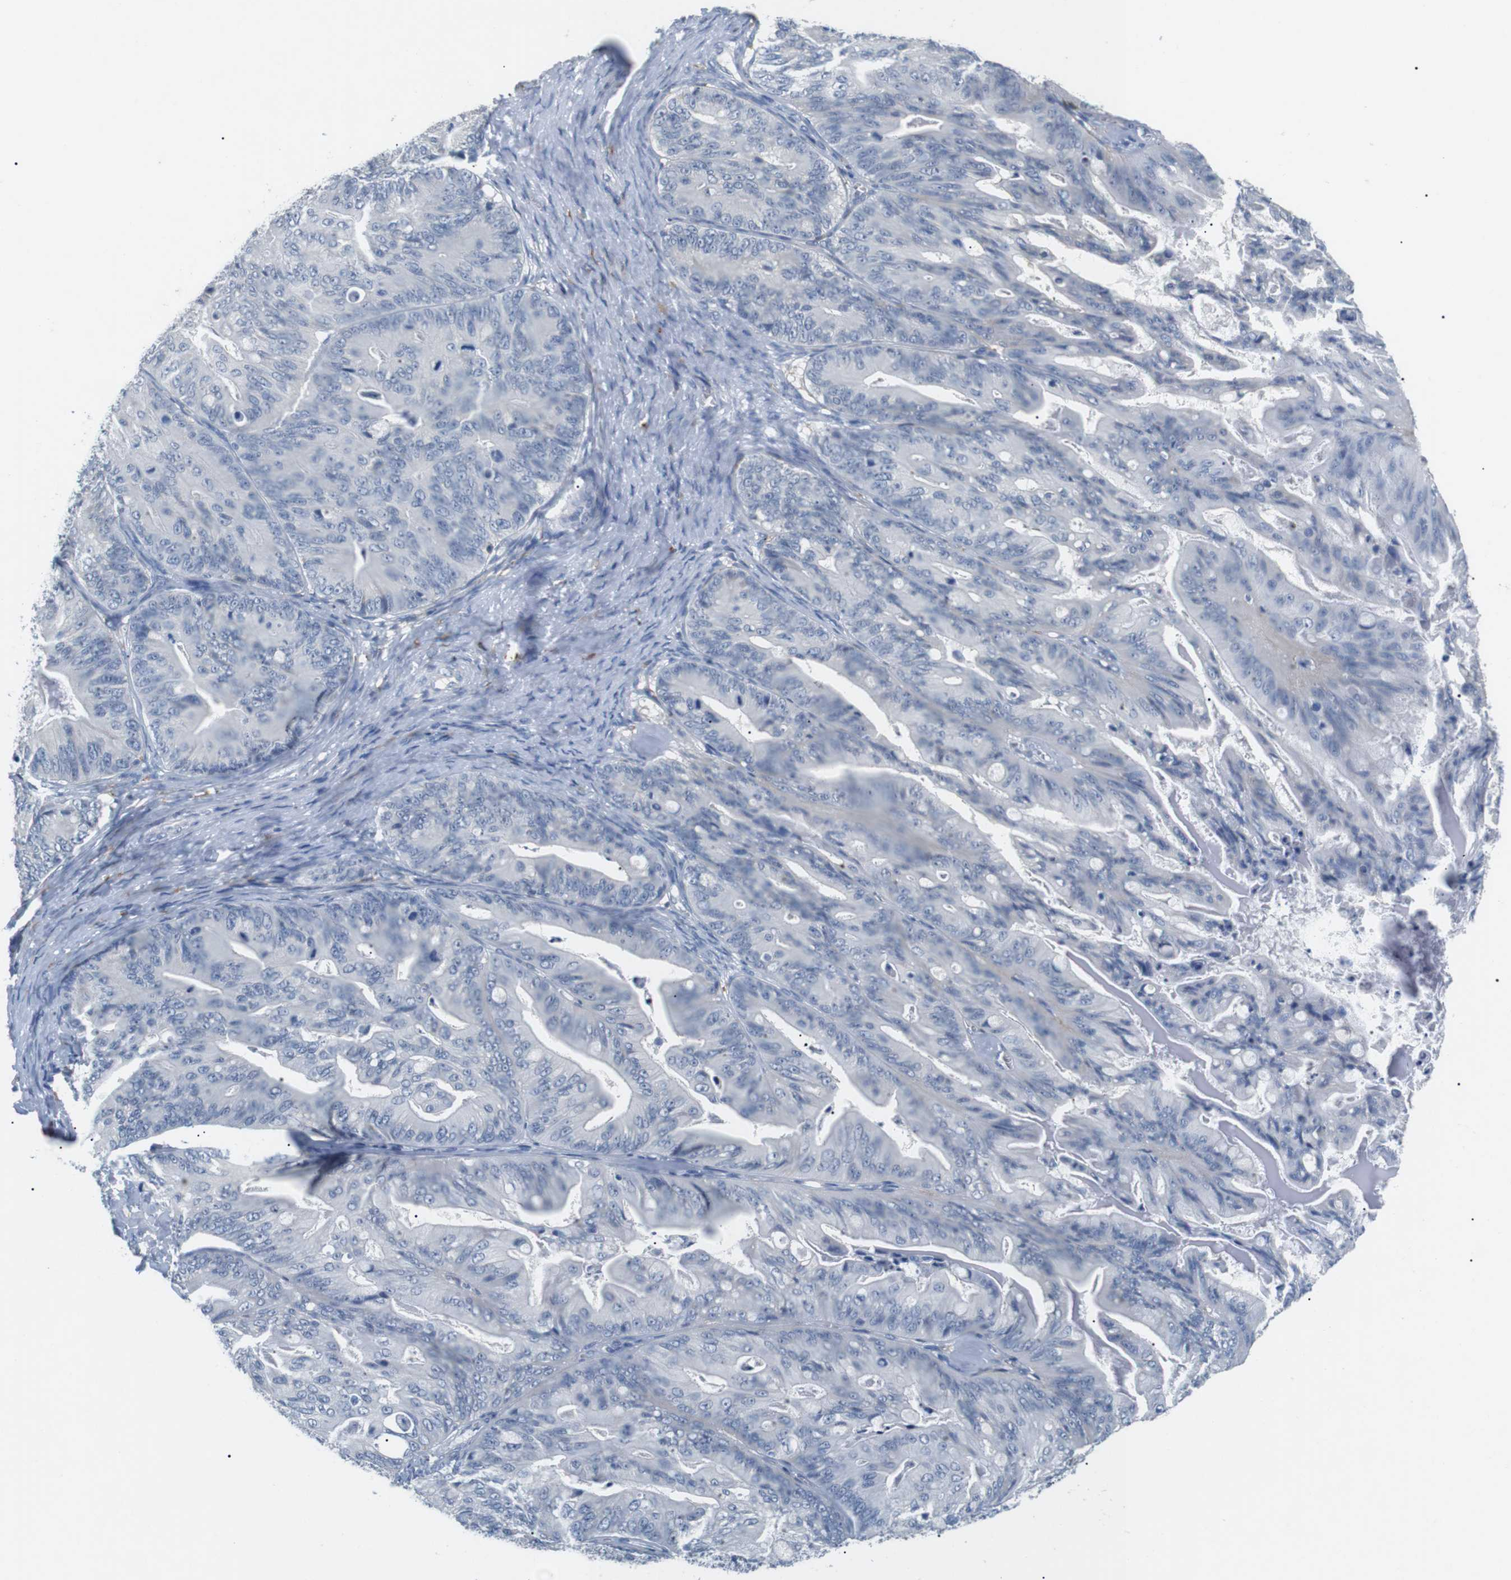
{"staining": {"intensity": "negative", "quantity": "none", "location": "none"}, "tissue": "ovarian cancer", "cell_type": "Tumor cells", "image_type": "cancer", "snomed": [{"axis": "morphology", "description": "Cystadenocarcinoma, mucinous, NOS"}, {"axis": "topography", "description": "Ovary"}], "caption": "Histopathology image shows no significant protein positivity in tumor cells of mucinous cystadenocarcinoma (ovarian). (DAB (3,3'-diaminobenzidine) IHC visualized using brightfield microscopy, high magnification).", "gene": "FCGRT", "patient": {"sex": "female", "age": 37}}